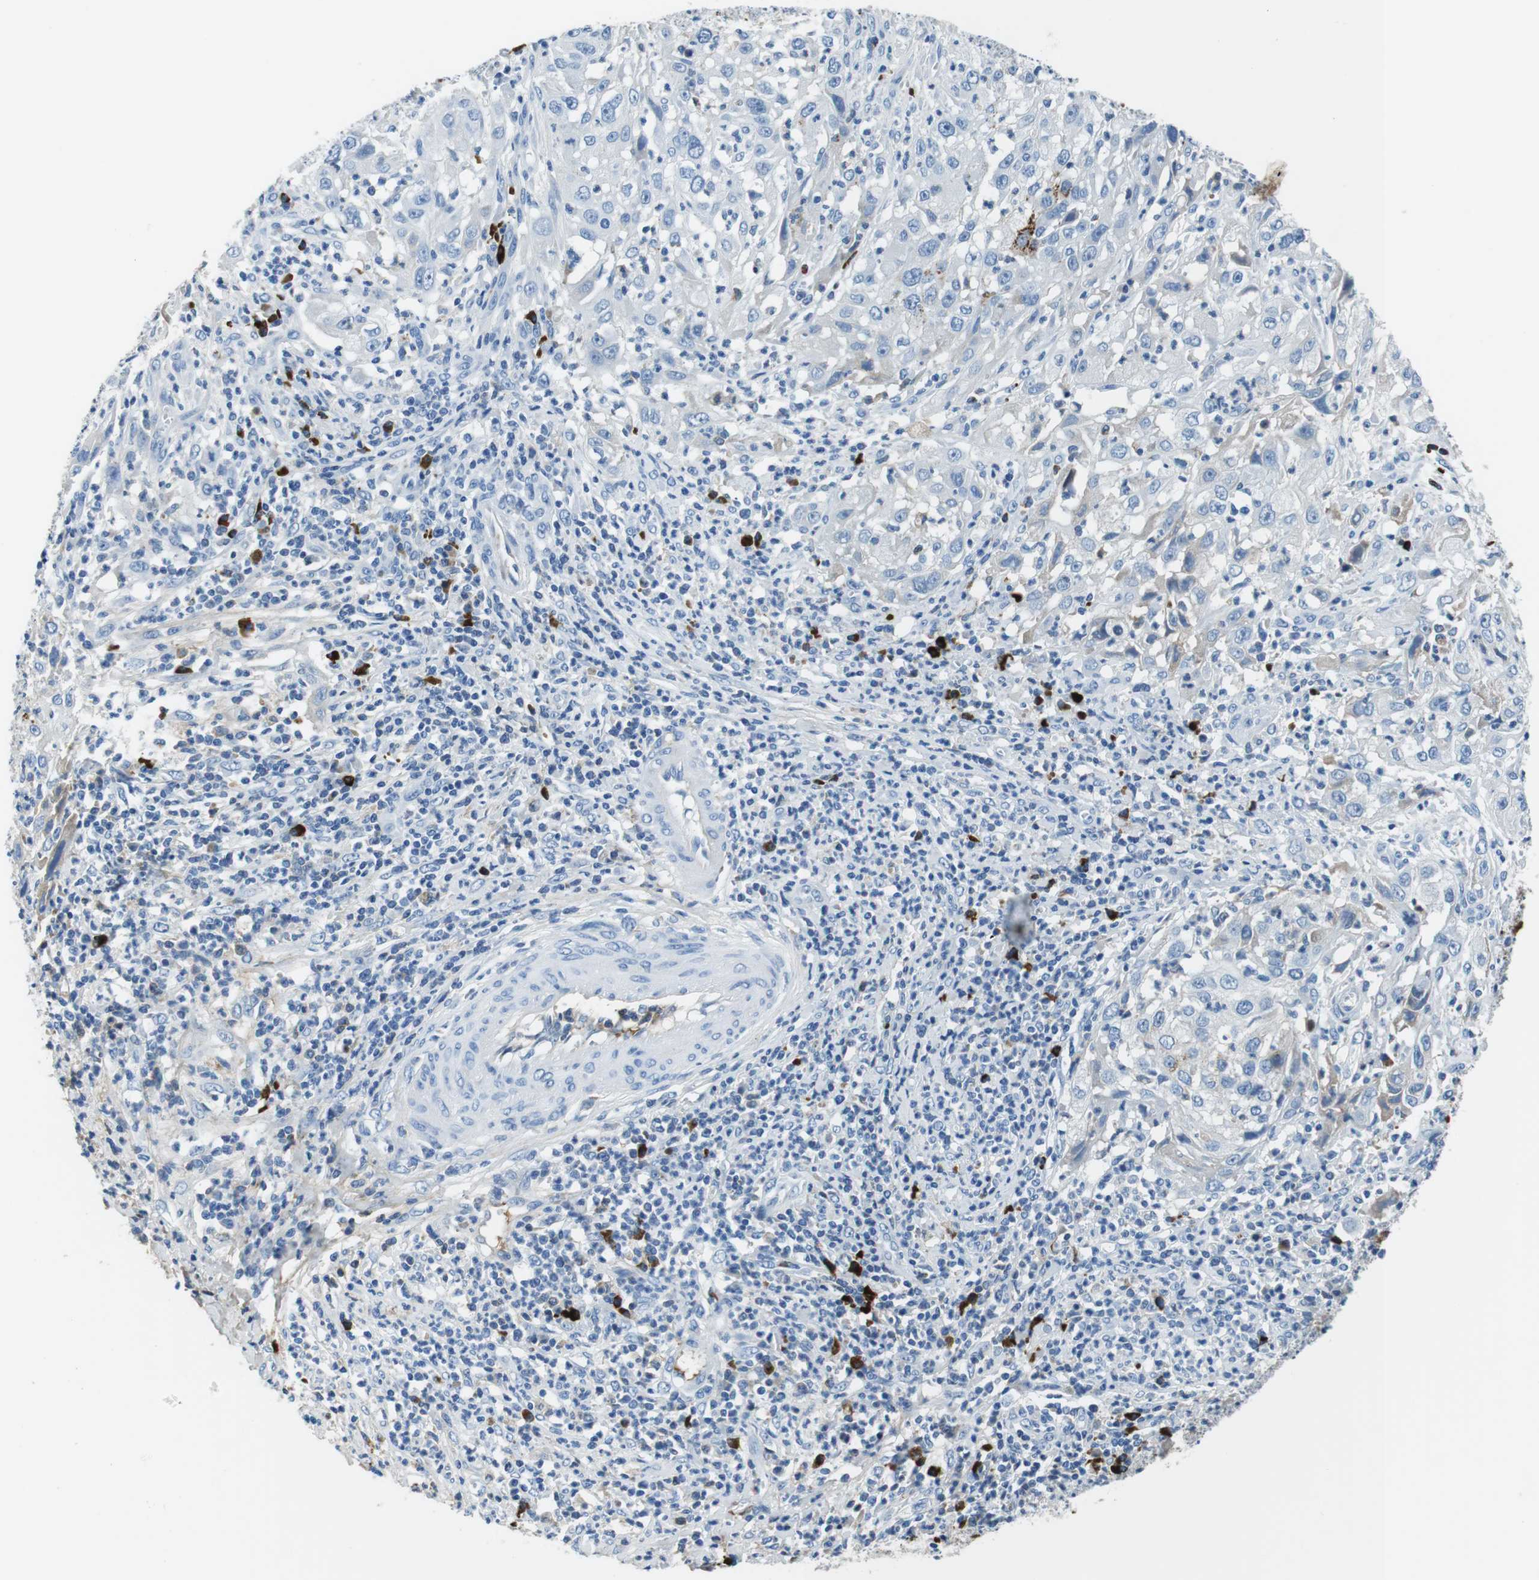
{"staining": {"intensity": "negative", "quantity": "none", "location": "none"}, "tissue": "cervical cancer", "cell_type": "Tumor cells", "image_type": "cancer", "snomed": [{"axis": "morphology", "description": "Squamous cell carcinoma, NOS"}, {"axis": "topography", "description": "Cervix"}], "caption": "This is a photomicrograph of IHC staining of cervical cancer, which shows no positivity in tumor cells. (DAB IHC visualized using brightfield microscopy, high magnification).", "gene": "IGKC", "patient": {"sex": "female", "age": 32}}